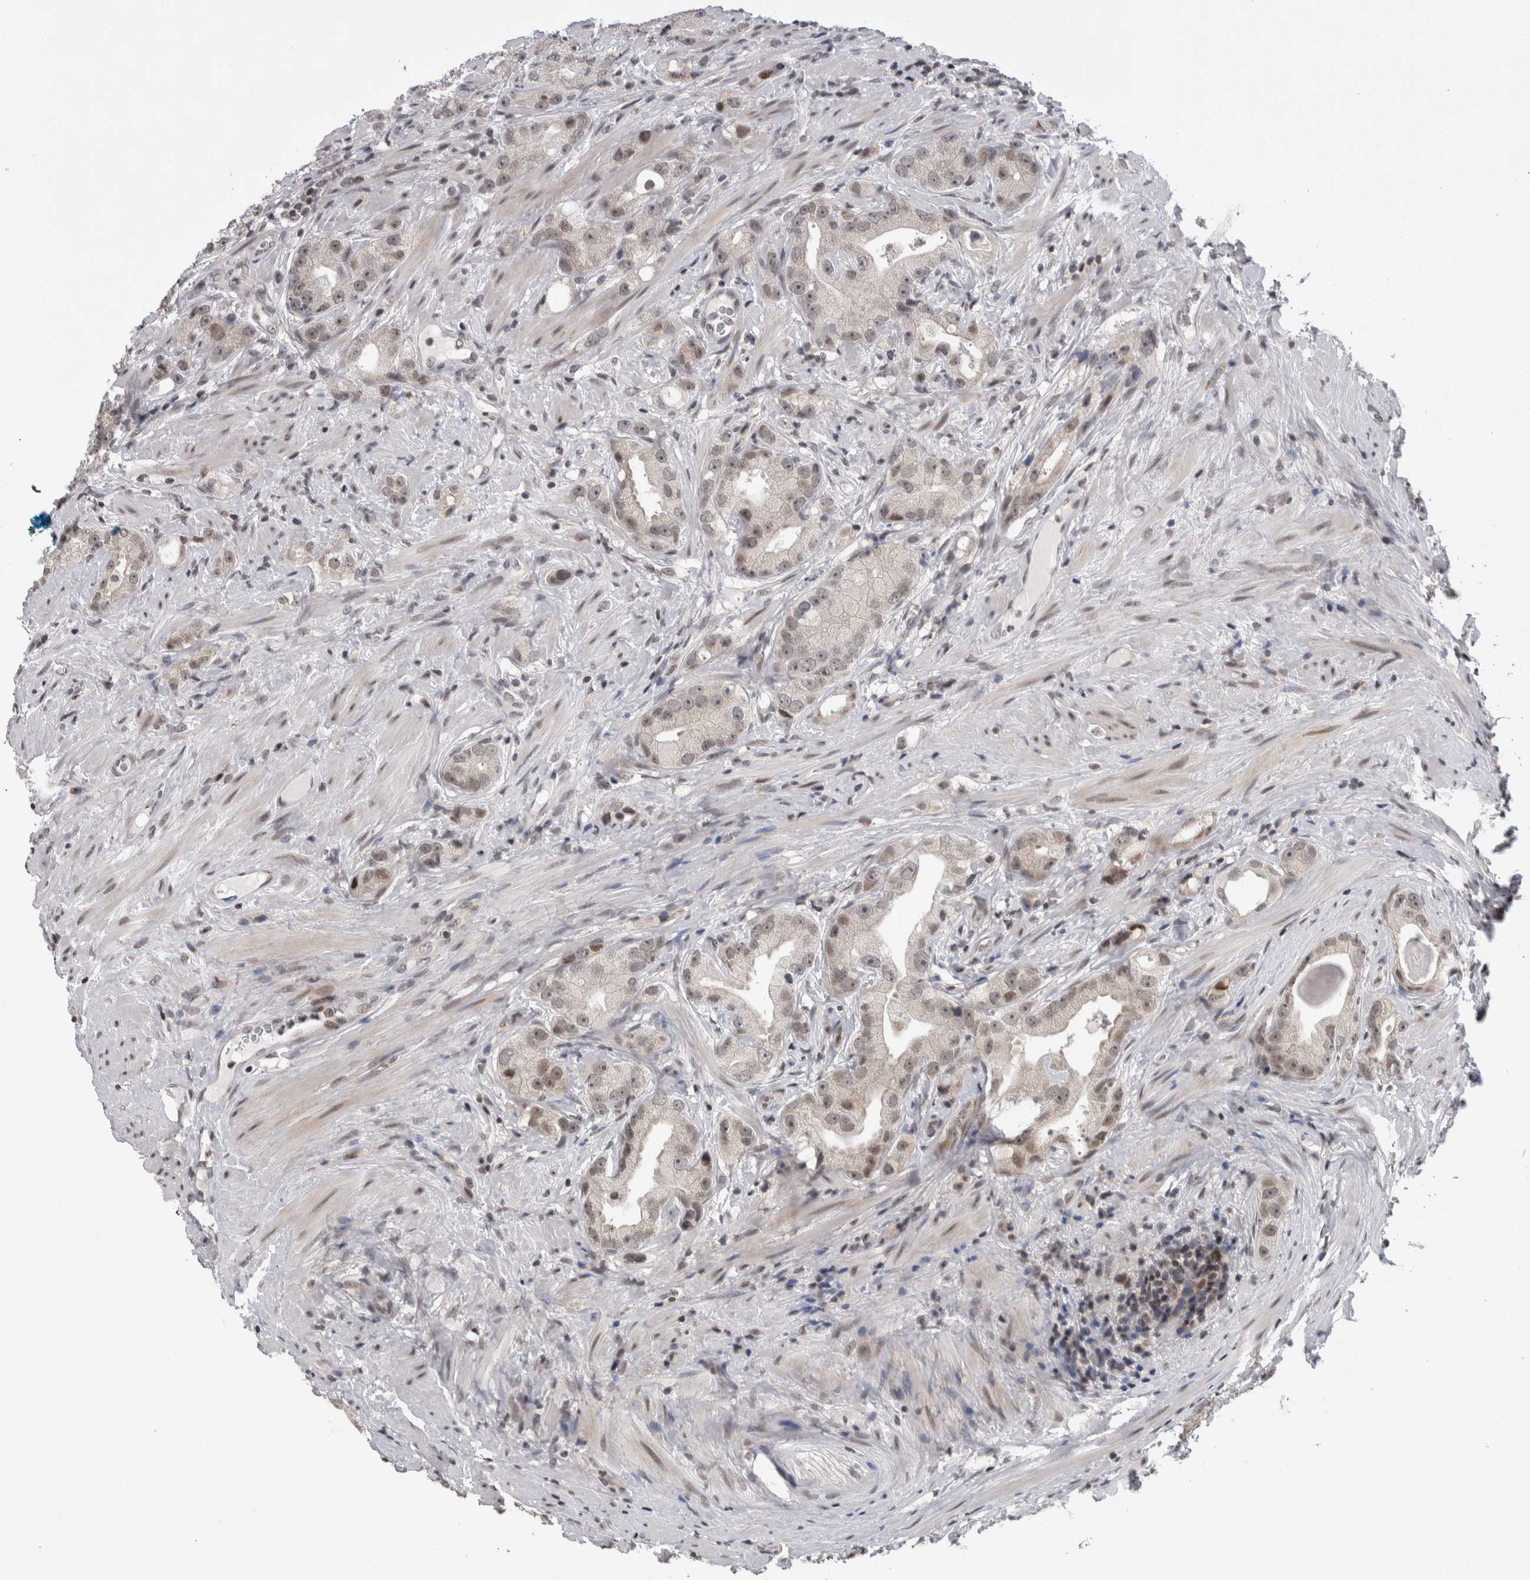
{"staining": {"intensity": "weak", "quantity": "<25%", "location": "nuclear"}, "tissue": "prostate cancer", "cell_type": "Tumor cells", "image_type": "cancer", "snomed": [{"axis": "morphology", "description": "Adenocarcinoma, High grade"}, {"axis": "topography", "description": "Prostate"}], "caption": "Immunohistochemical staining of human prostate high-grade adenocarcinoma shows no significant expression in tumor cells. (DAB (3,3'-diaminobenzidine) immunohistochemistry with hematoxylin counter stain).", "gene": "ZBTB11", "patient": {"sex": "male", "age": 63}}